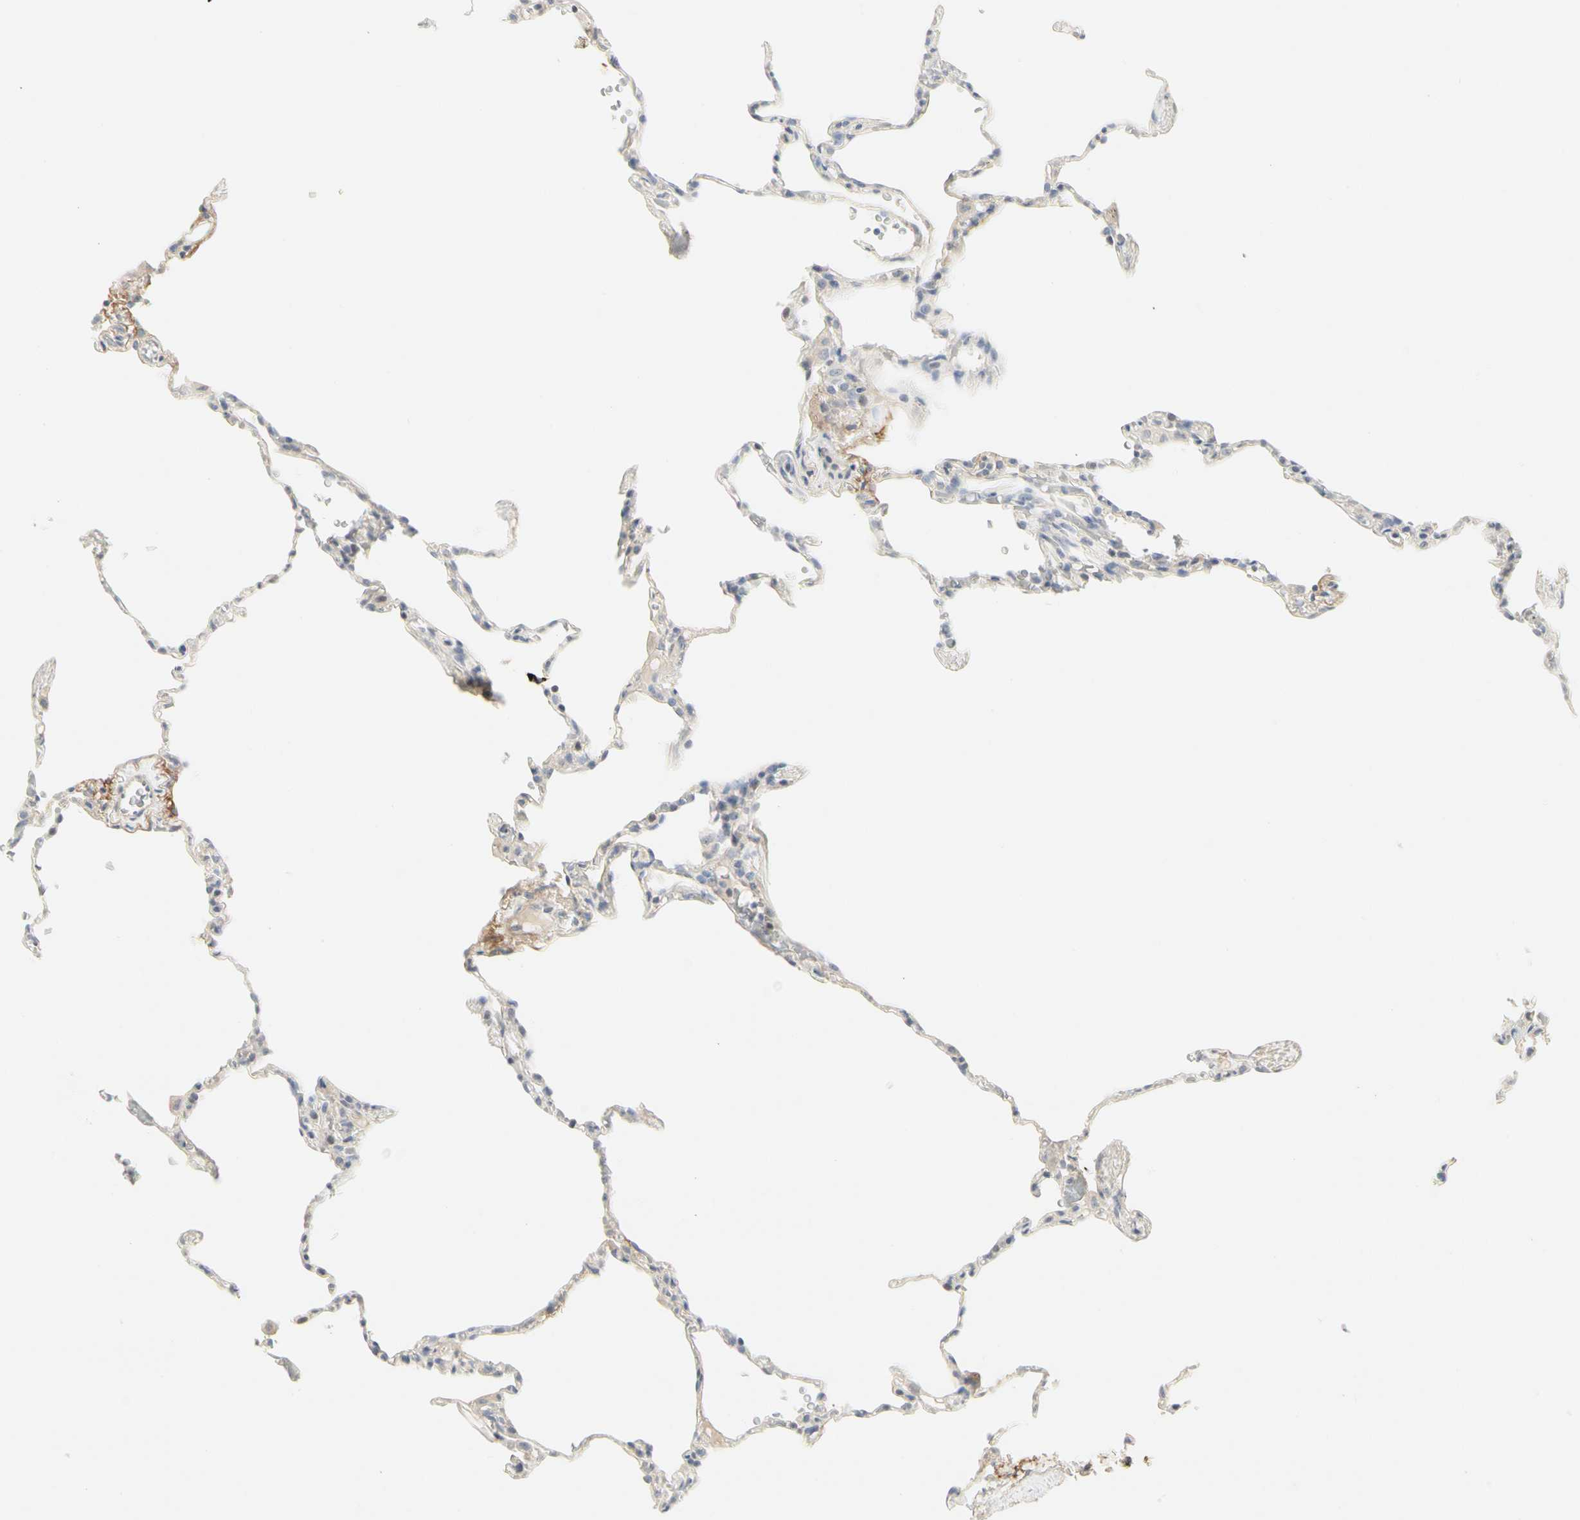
{"staining": {"intensity": "negative", "quantity": "none", "location": "none"}, "tissue": "lung", "cell_type": "Alveolar cells", "image_type": "normal", "snomed": [{"axis": "morphology", "description": "Normal tissue, NOS"}, {"axis": "topography", "description": "Lung"}], "caption": "This micrograph is of benign lung stained with immunohistochemistry to label a protein in brown with the nuclei are counter-stained blue. There is no staining in alveolar cells. (Stains: DAB IHC with hematoxylin counter stain, Microscopy: brightfield microscopy at high magnification).", "gene": "GGT5", "patient": {"sex": "male", "age": 59}}